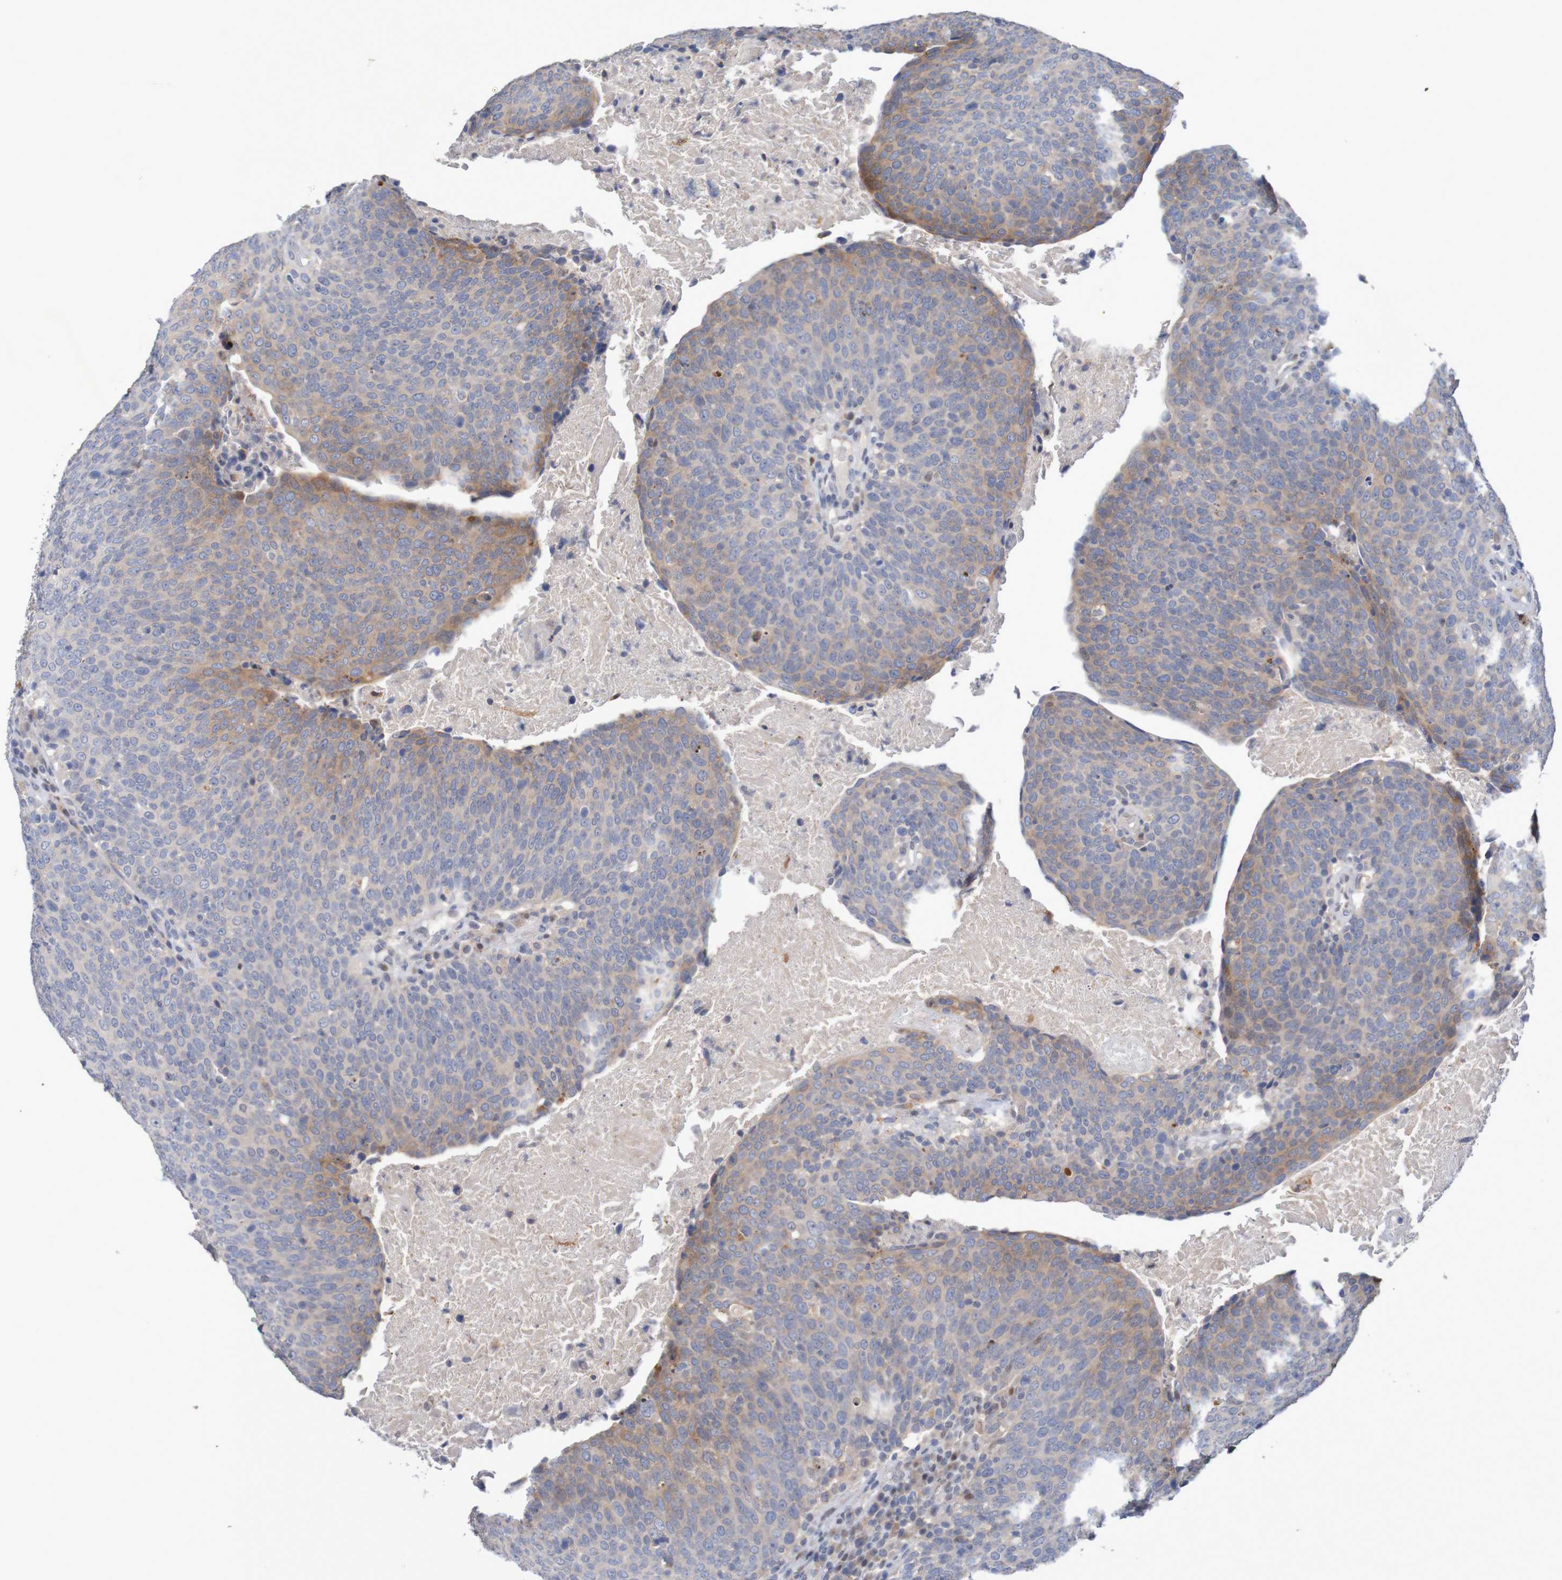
{"staining": {"intensity": "moderate", "quantity": "25%-75%", "location": "cytoplasmic/membranous"}, "tissue": "head and neck cancer", "cell_type": "Tumor cells", "image_type": "cancer", "snomed": [{"axis": "morphology", "description": "Squamous cell carcinoma, NOS"}, {"axis": "morphology", "description": "Squamous cell carcinoma, metastatic, NOS"}, {"axis": "topography", "description": "Lymph node"}, {"axis": "topography", "description": "Head-Neck"}], "caption": "Protein staining of squamous cell carcinoma (head and neck) tissue demonstrates moderate cytoplasmic/membranous positivity in about 25%-75% of tumor cells.", "gene": "FBP2", "patient": {"sex": "male", "age": 62}}